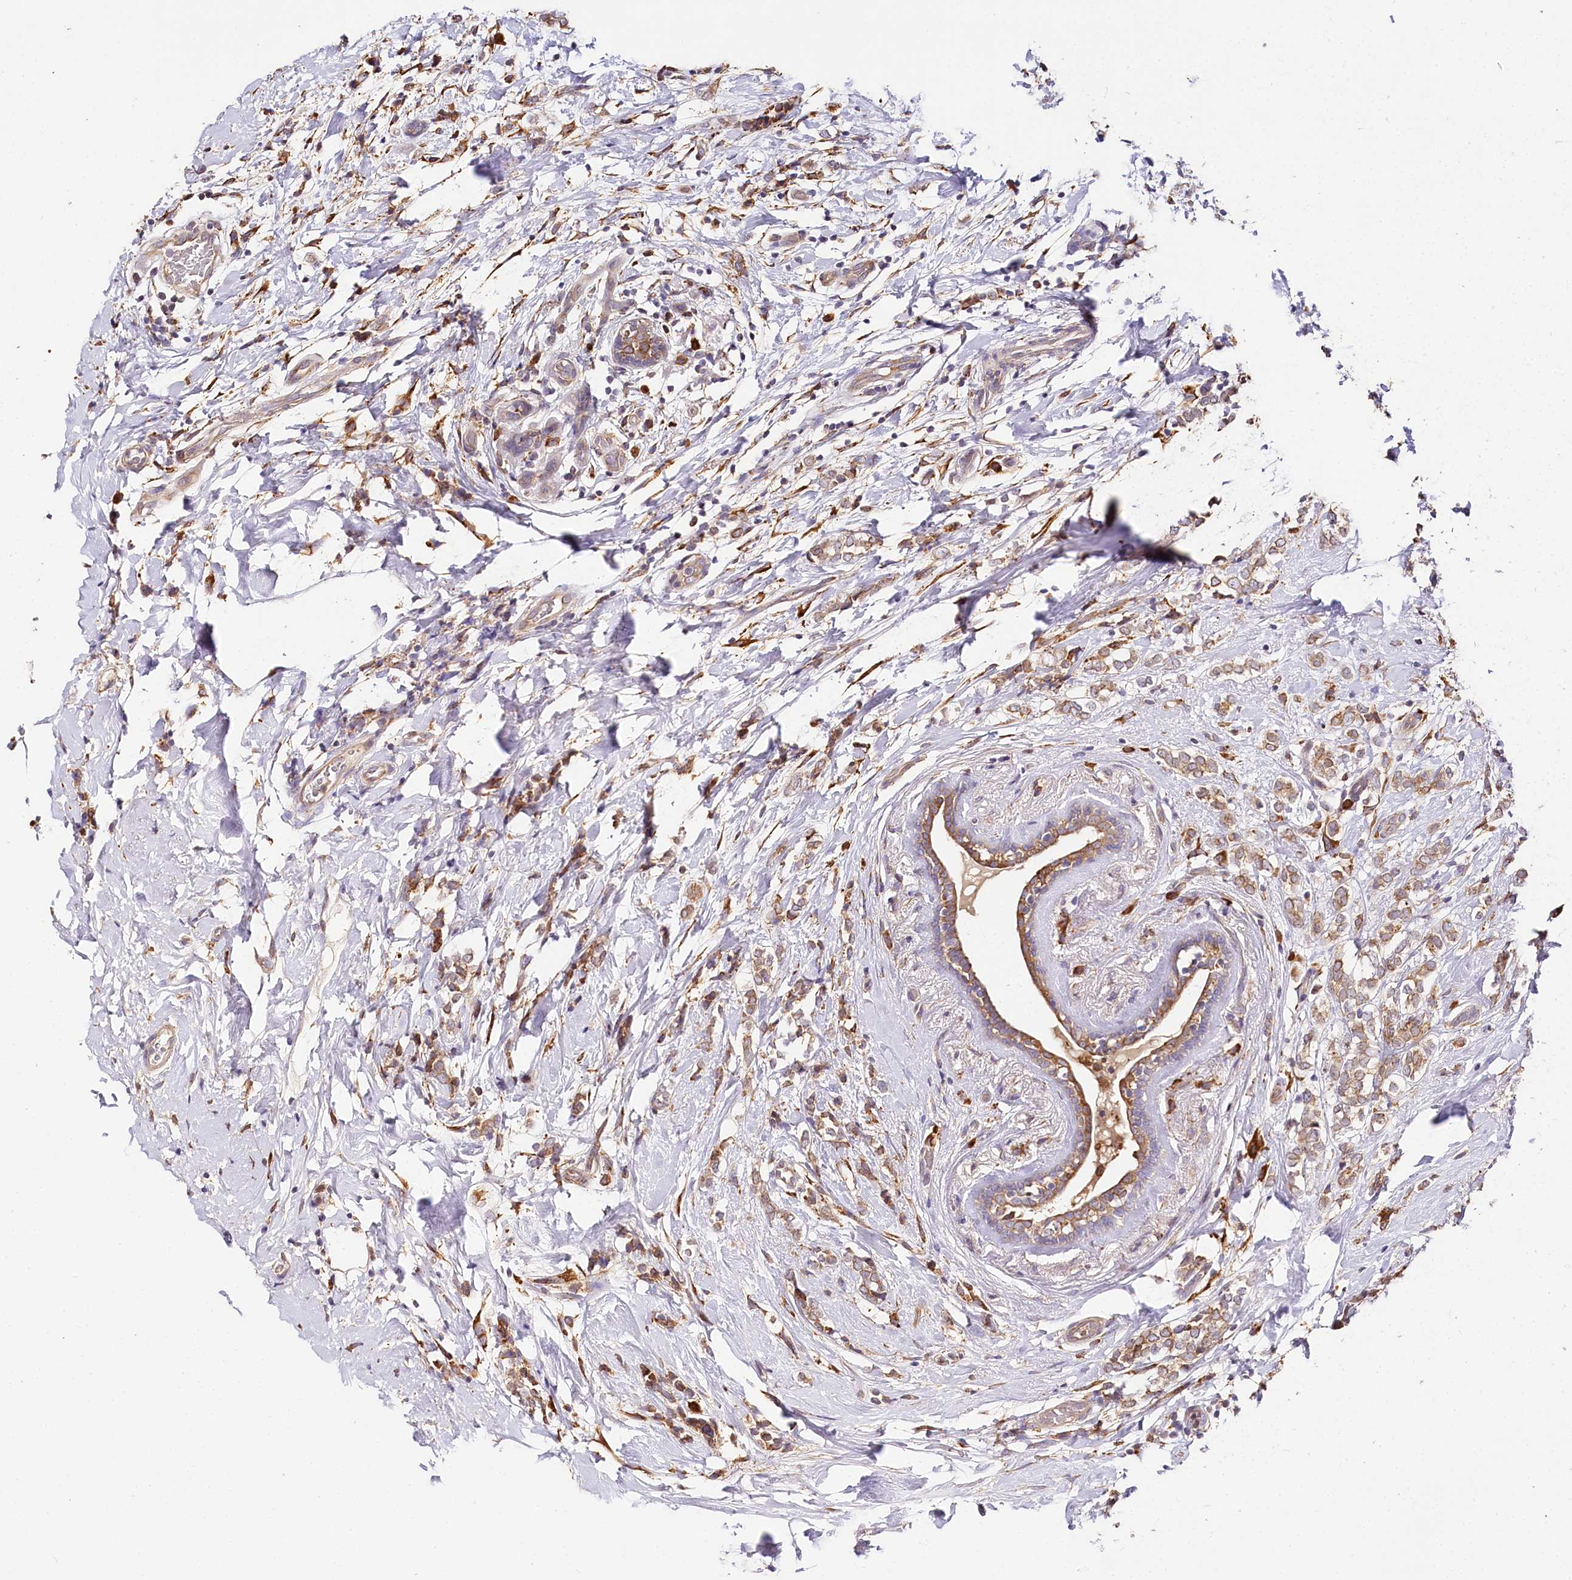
{"staining": {"intensity": "moderate", "quantity": ">75%", "location": "cytoplasmic/membranous"}, "tissue": "breast cancer", "cell_type": "Tumor cells", "image_type": "cancer", "snomed": [{"axis": "morphology", "description": "Normal tissue, NOS"}, {"axis": "morphology", "description": "Lobular carcinoma"}, {"axis": "topography", "description": "Breast"}], "caption": "This photomicrograph reveals lobular carcinoma (breast) stained with immunohistochemistry (IHC) to label a protein in brown. The cytoplasmic/membranous of tumor cells show moderate positivity for the protein. Nuclei are counter-stained blue.", "gene": "VEGFA", "patient": {"sex": "female", "age": 47}}